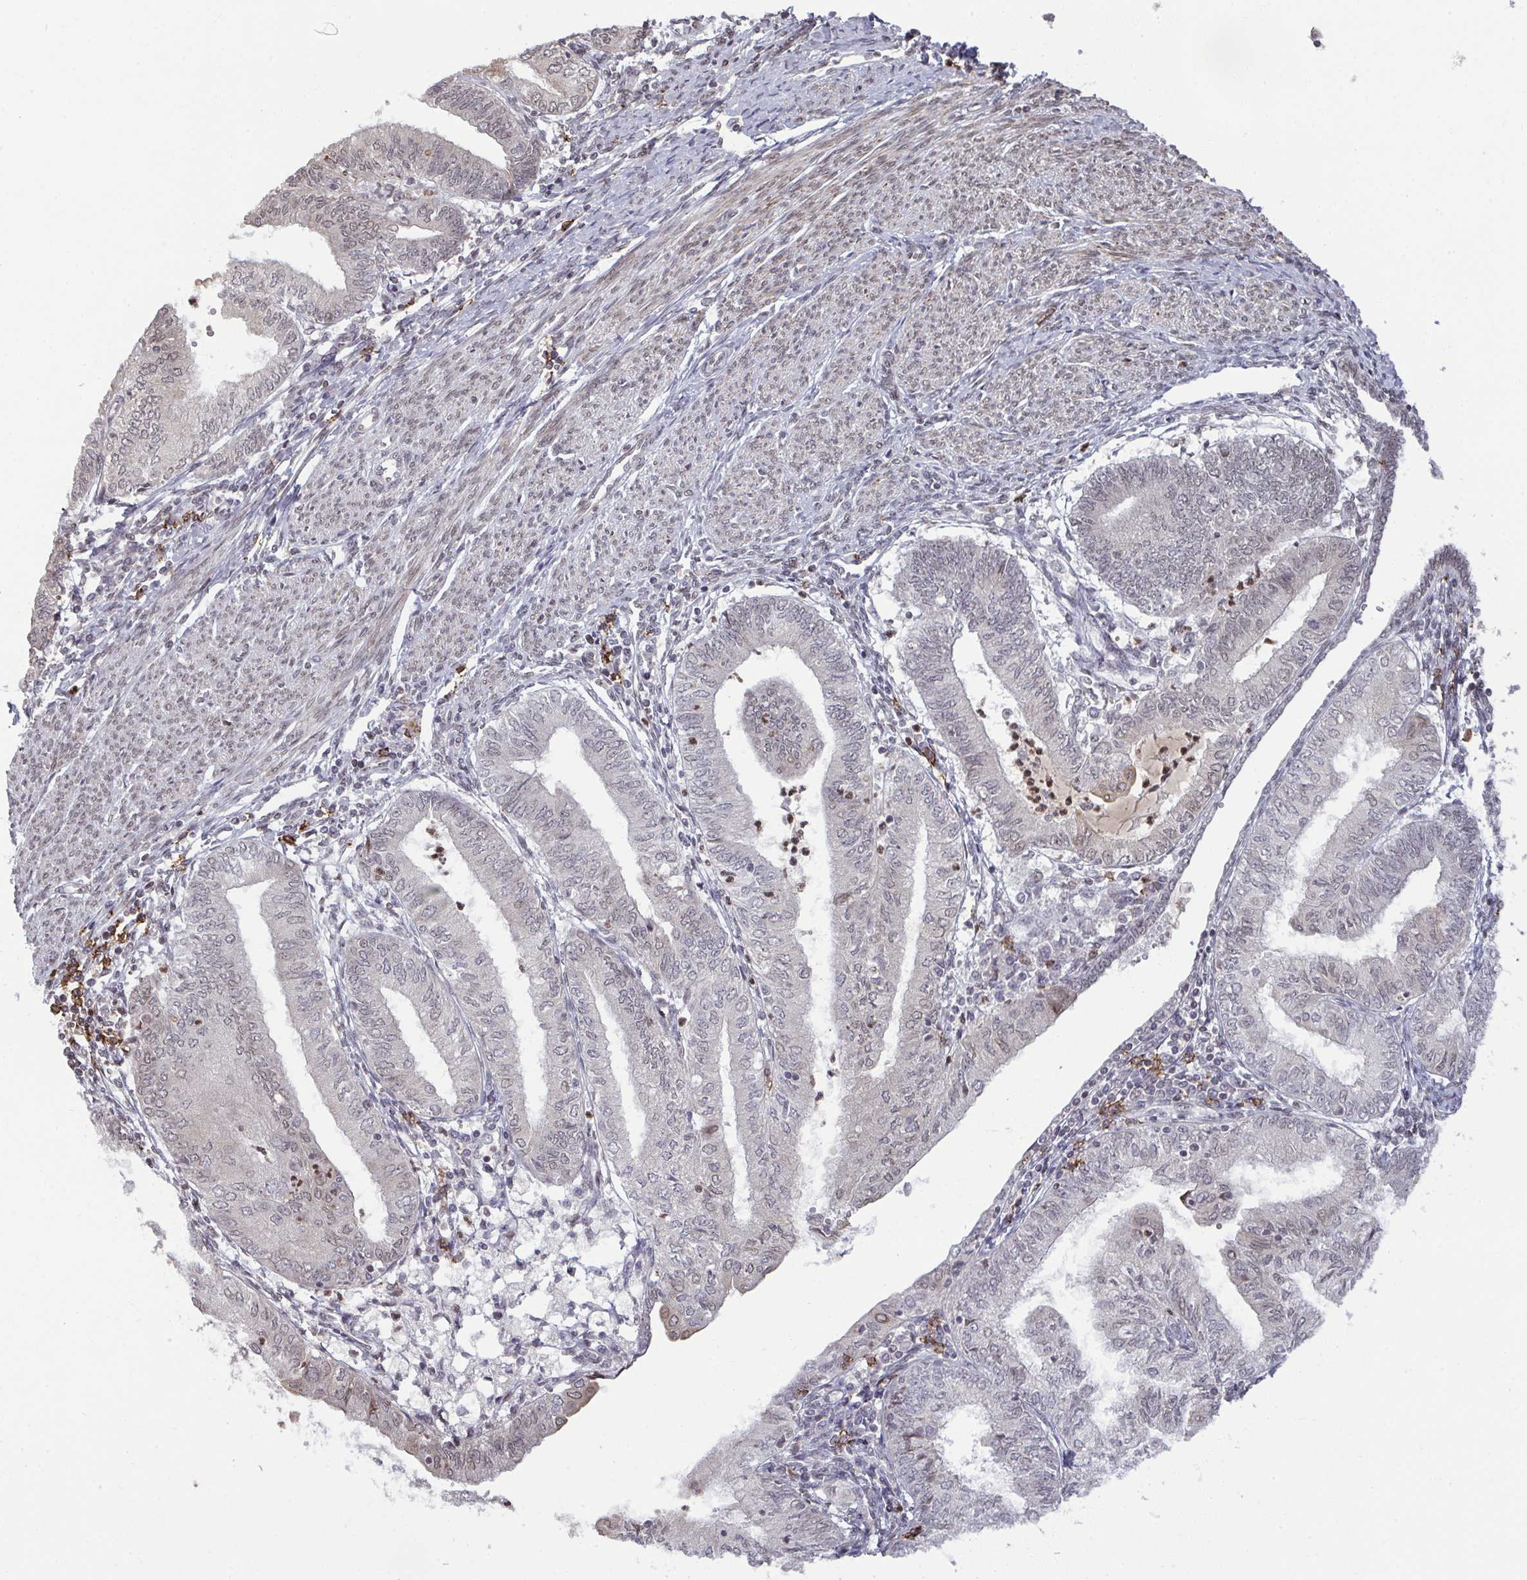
{"staining": {"intensity": "negative", "quantity": "none", "location": "none"}, "tissue": "endometrial cancer", "cell_type": "Tumor cells", "image_type": "cancer", "snomed": [{"axis": "morphology", "description": "Adenocarcinoma, NOS"}, {"axis": "topography", "description": "Endometrium"}], "caption": "This is an immunohistochemistry micrograph of endometrial adenocarcinoma. There is no staining in tumor cells.", "gene": "UXT", "patient": {"sex": "female", "age": 66}}